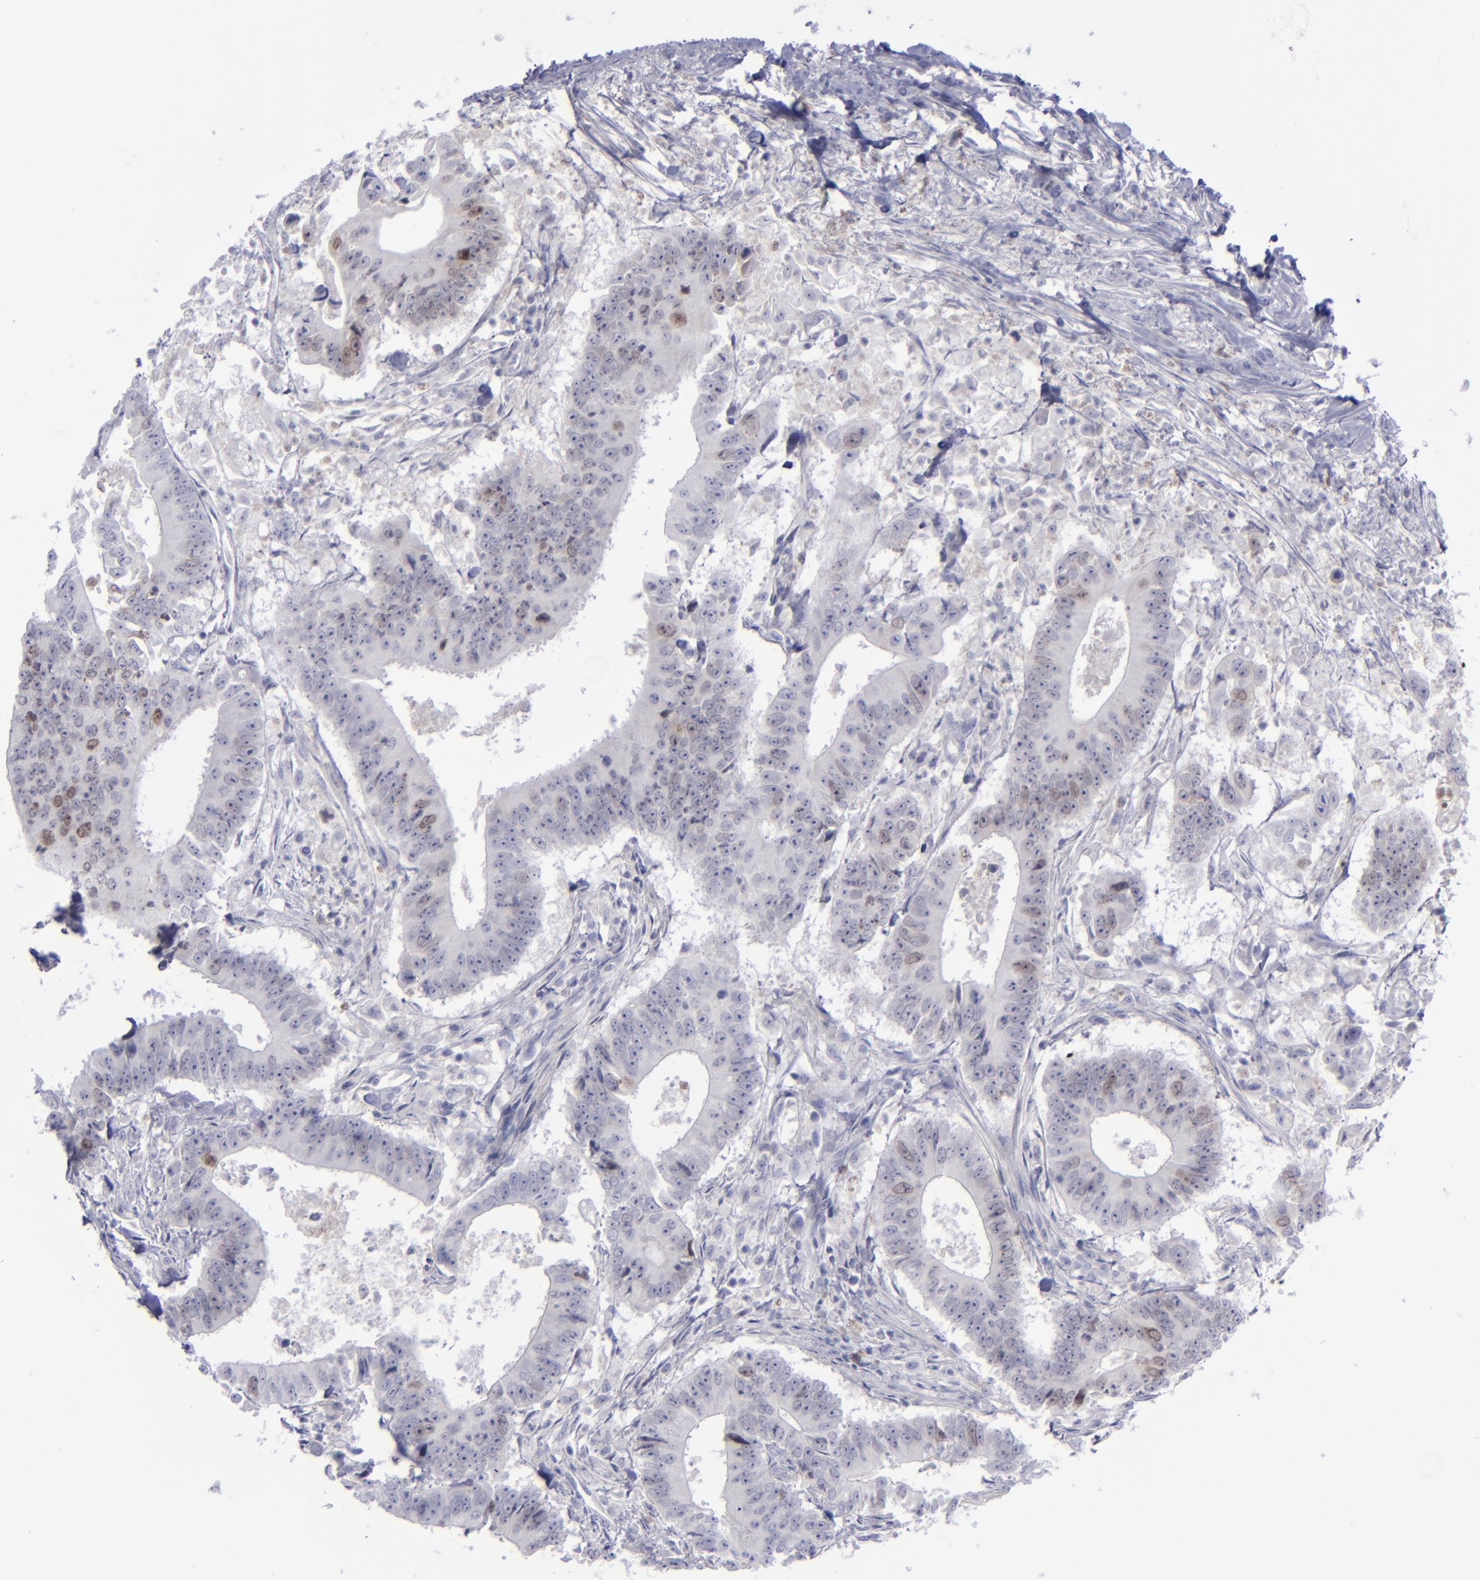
{"staining": {"intensity": "weak", "quantity": "<25%", "location": "cytoplasmic/membranous,nuclear"}, "tissue": "colorectal cancer", "cell_type": "Tumor cells", "image_type": "cancer", "snomed": [{"axis": "morphology", "description": "Adenocarcinoma, NOS"}, {"axis": "topography", "description": "Colon"}], "caption": "DAB (3,3'-diaminobenzidine) immunohistochemical staining of colorectal adenocarcinoma displays no significant staining in tumor cells. (DAB immunohistochemistry (IHC) with hematoxylin counter stain).", "gene": "AURKA", "patient": {"sex": "male", "age": 55}}